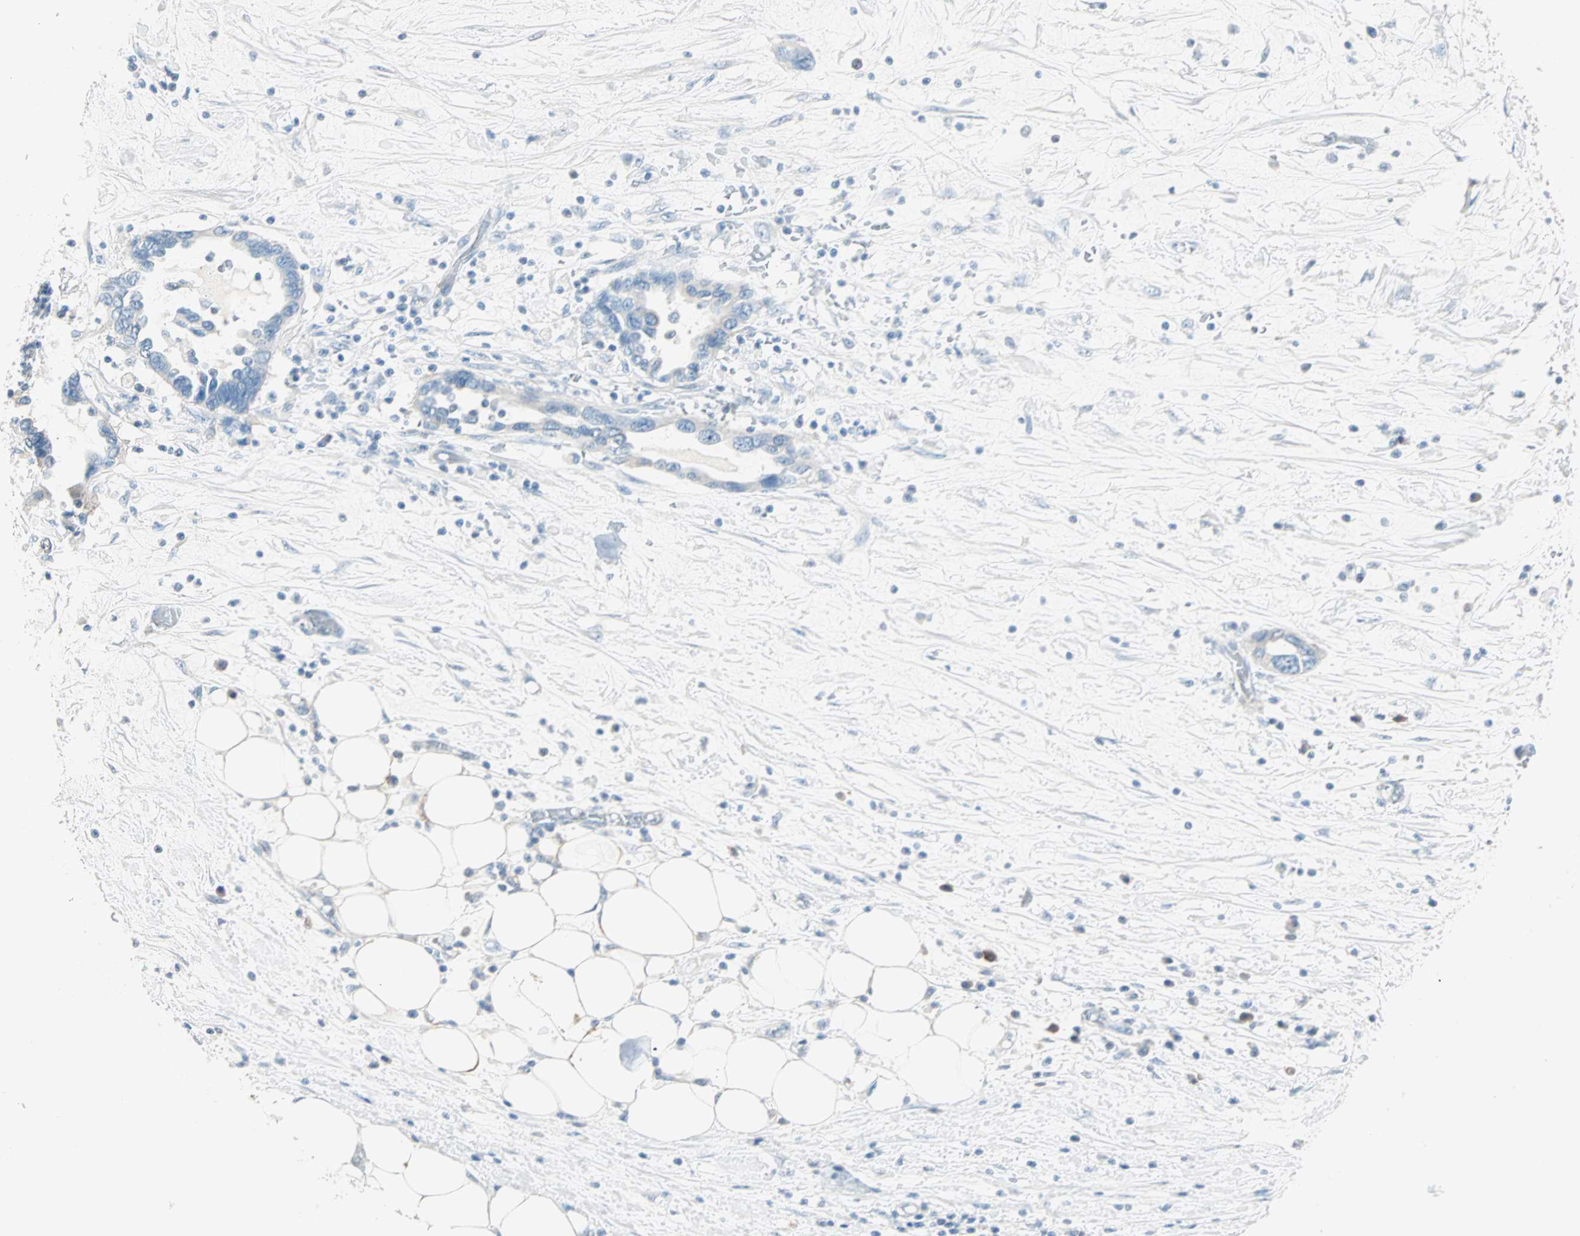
{"staining": {"intensity": "negative", "quantity": "none", "location": "none"}, "tissue": "pancreatic cancer", "cell_type": "Tumor cells", "image_type": "cancer", "snomed": [{"axis": "morphology", "description": "Adenocarcinoma, NOS"}, {"axis": "topography", "description": "Pancreas"}], "caption": "This is an immunohistochemistry (IHC) histopathology image of human pancreatic cancer. There is no positivity in tumor cells.", "gene": "ATF6", "patient": {"sex": "female", "age": 57}}